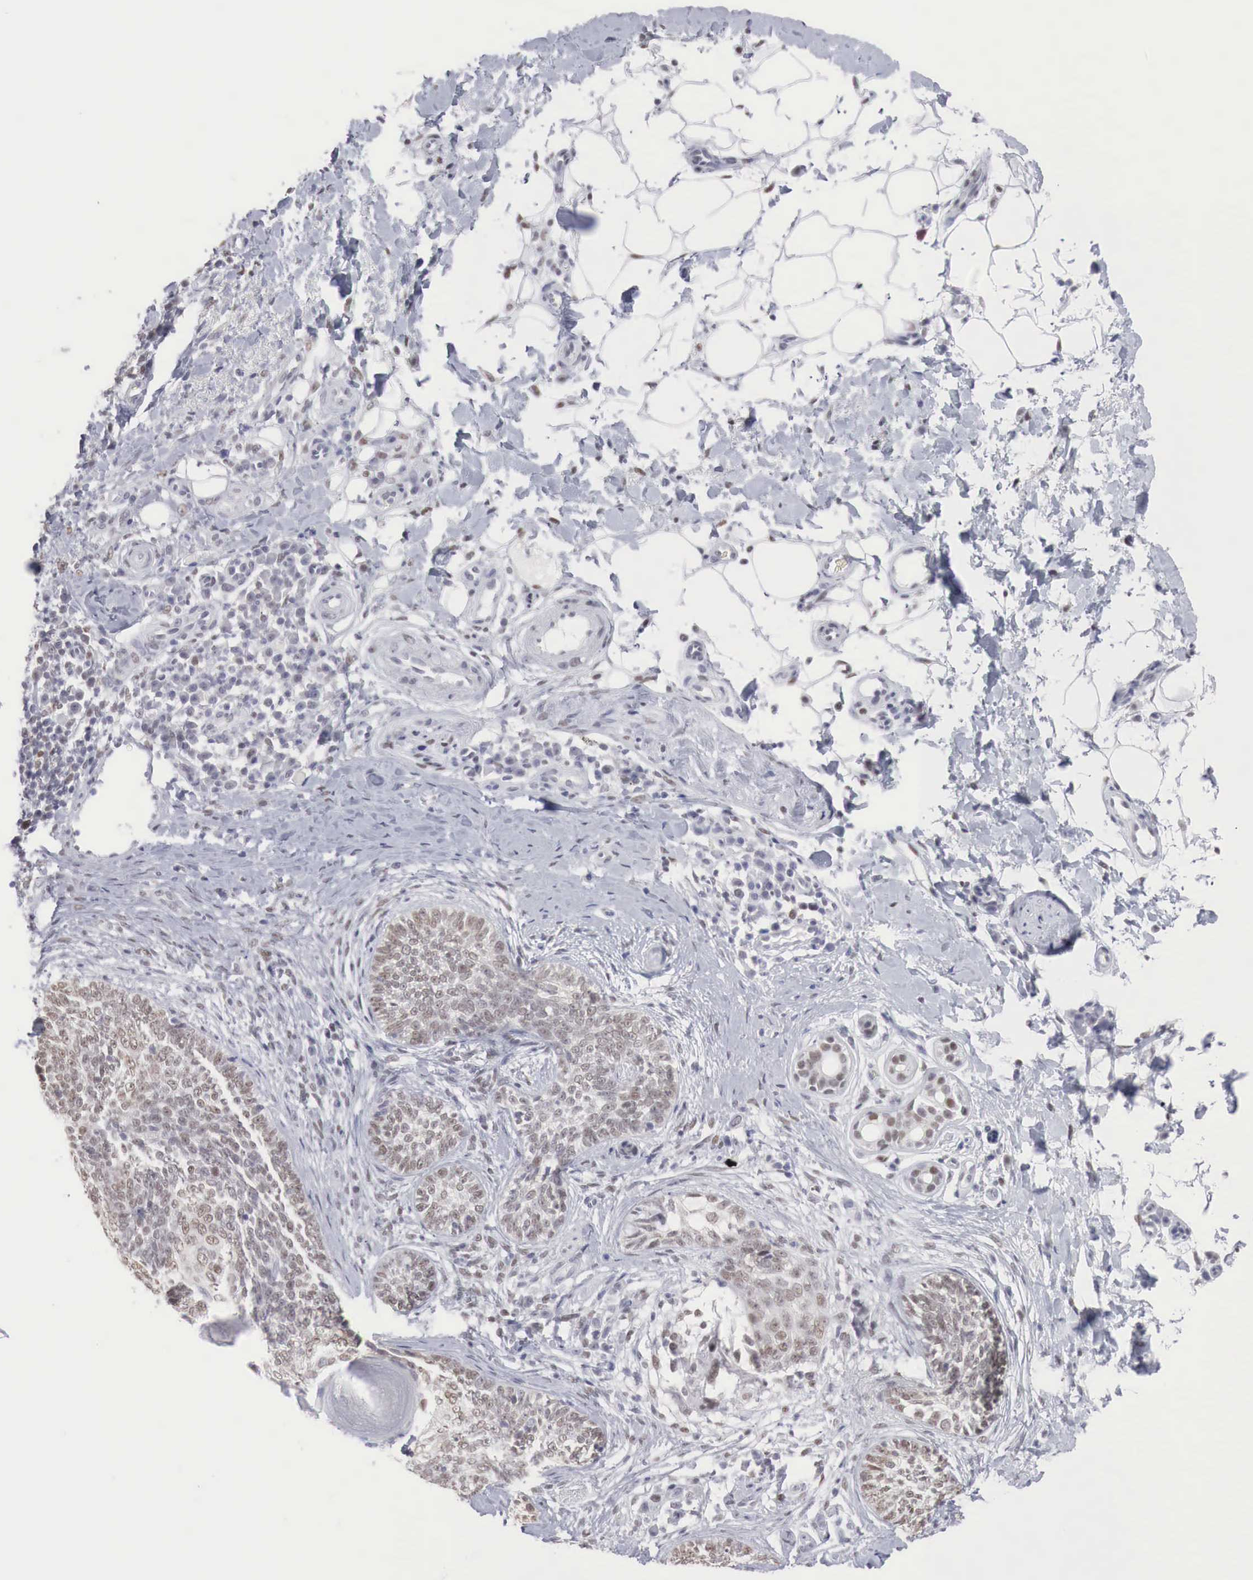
{"staining": {"intensity": "moderate", "quantity": ">75%", "location": "nuclear"}, "tissue": "skin cancer", "cell_type": "Tumor cells", "image_type": "cancer", "snomed": [{"axis": "morphology", "description": "Basal cell carcinoma"}, {"axis": "topography", "description": "Skin"}], "caption": "DAB immunohistochemical staining of human skin basal cell carcinoma exhibits moderate nuclear protein positivity in about >75% of tumor cells. (Stains: DAB (3,3'-diaminobenzidine) in brown, nuclei in blue, Microscopy: brightfield microscopy at high magnification).", "gene": "FOXP2", "patient": {"sex": "male", "age": 89}}